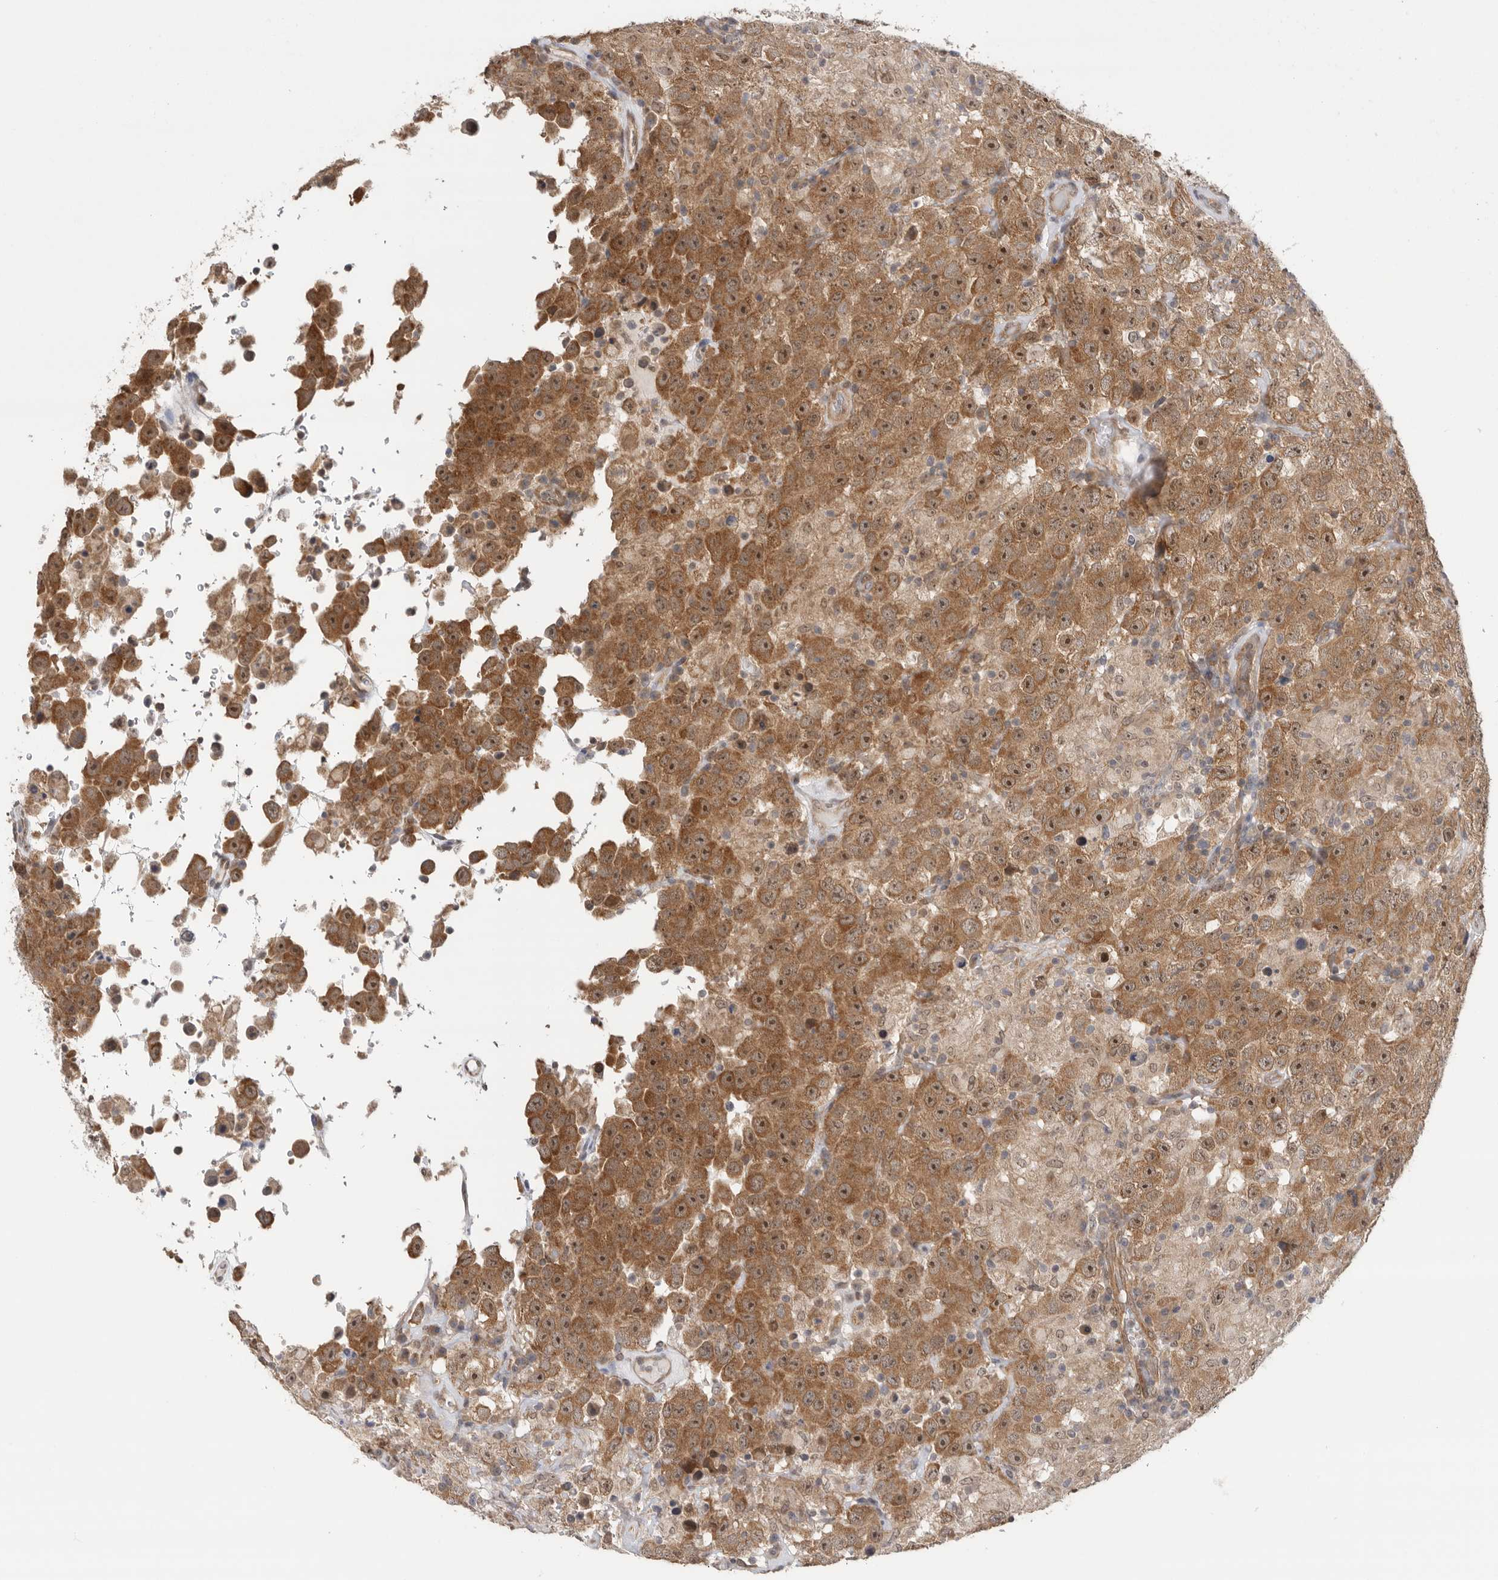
{"staining": {"intensity": "moderate", "quantity": ">75%", "location": "cytoplasmic/membranous,nuclear"}, "tissue": "testis cancer", "cell_type": "Tumor cells", "image_type": "cancer", "snomed": [{"axis": "morphology", "description": "Seminoma, NOS"}, {"axis": "topography", "description": "Testis"}], "caption": "Moderate cytoplasmic/membranous and nuclear positivity for a protein is appreciated in approximately >75% of tumor cells of testis cancer using immunohistochemistry (IHC).", "gene": "VPS50", "patient": {"sex": "male", "age": 41}}